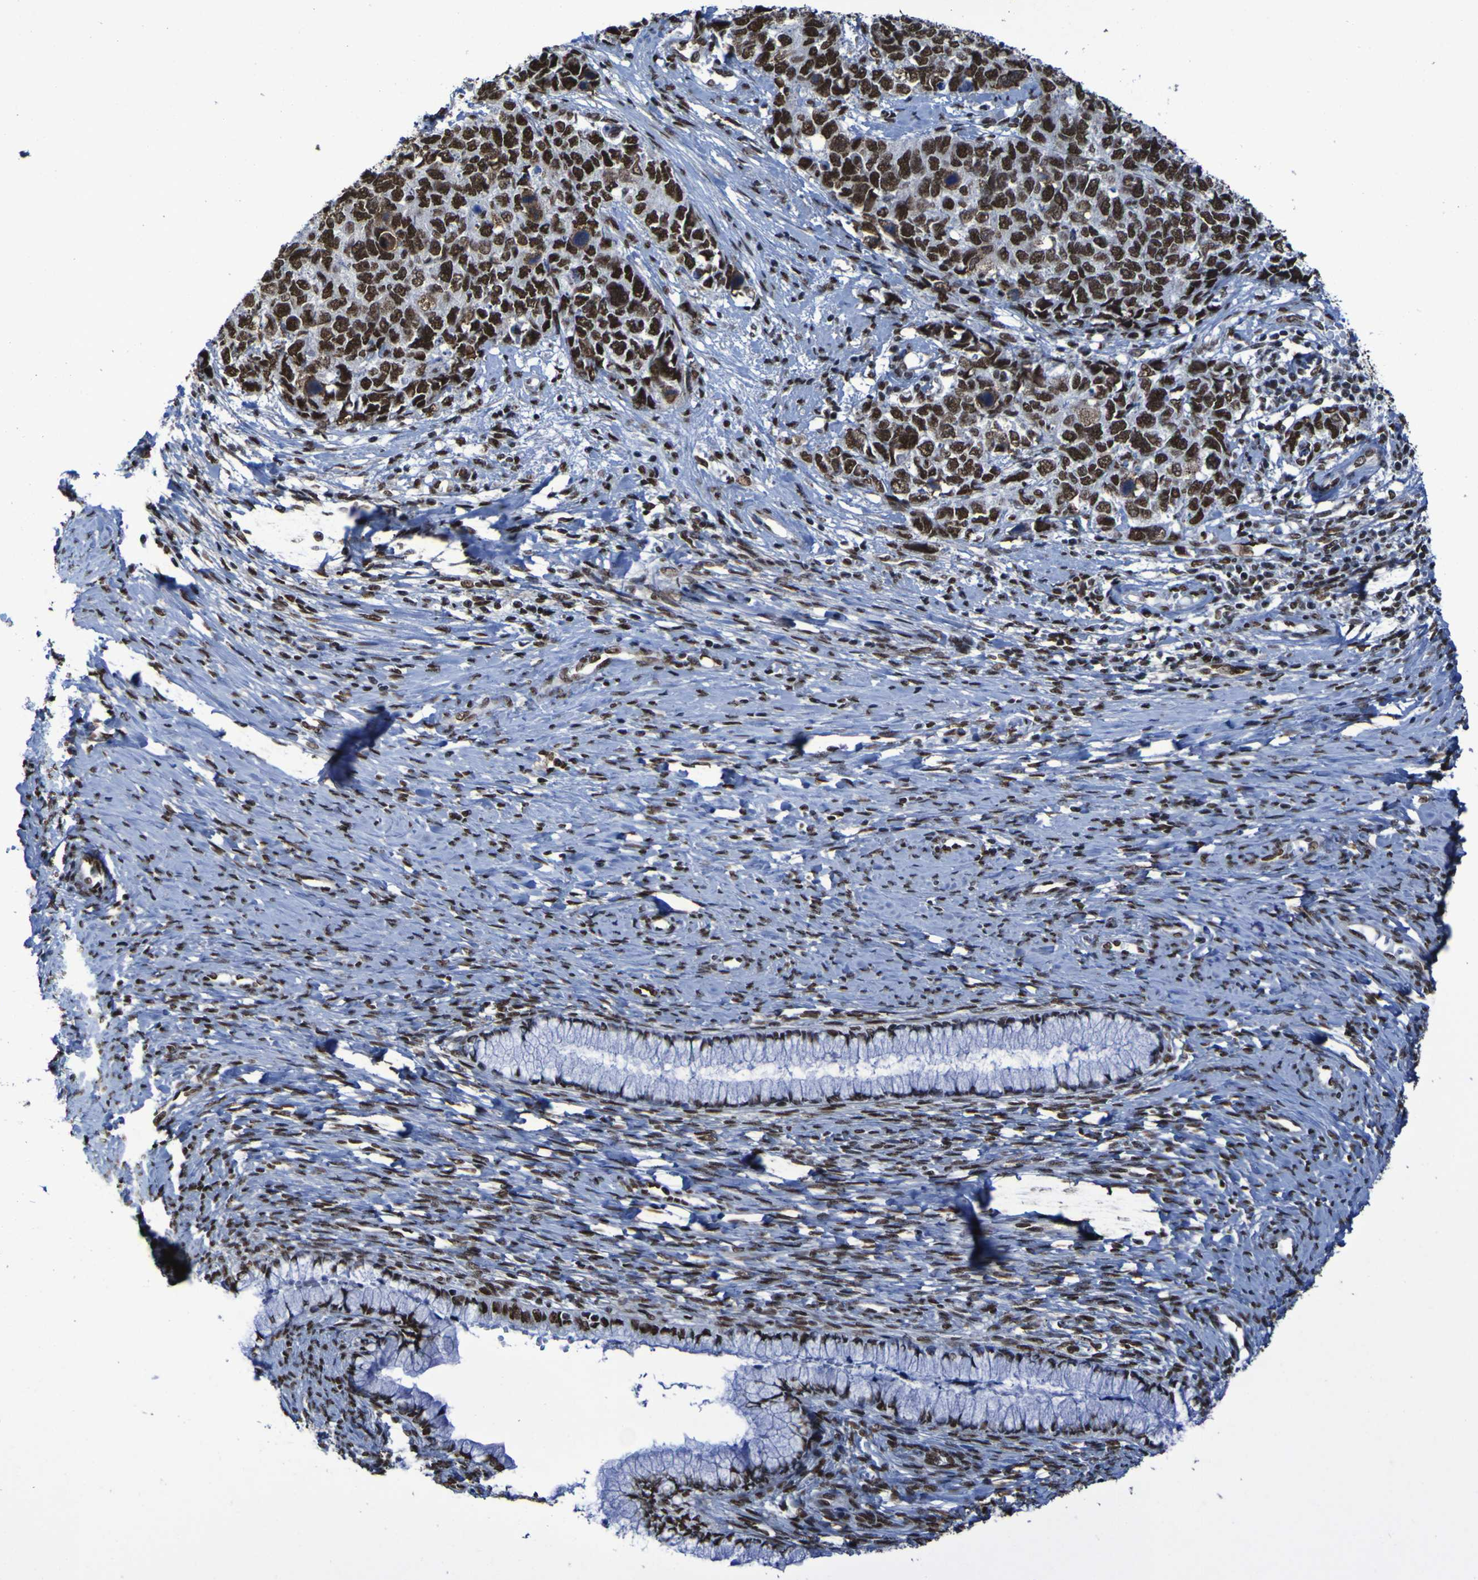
{"staining": {"intensity": "strong", "quantity": ">75%", "location": "nuclear"}, "tissue": "cervical cancer", "cell_type": "Tumor cells", "image_type": "cancer", "snomed": [{"axis": "morphology", "description": "Squamous cell carcinoma, NOS"}, {"axis": "topography", "description": "Cervix"}], "caption": "Tumor cells exhibit high levels of strong nuclear positivity in approximately >75% of cells in squamous cell carcinoma (cervical). Immunohistochemistry (ihc) stains the protein in brown and the nuclei are stained blue.", "gene": "HNRNPR", "patient": {"sex": "female", "age": 63}}